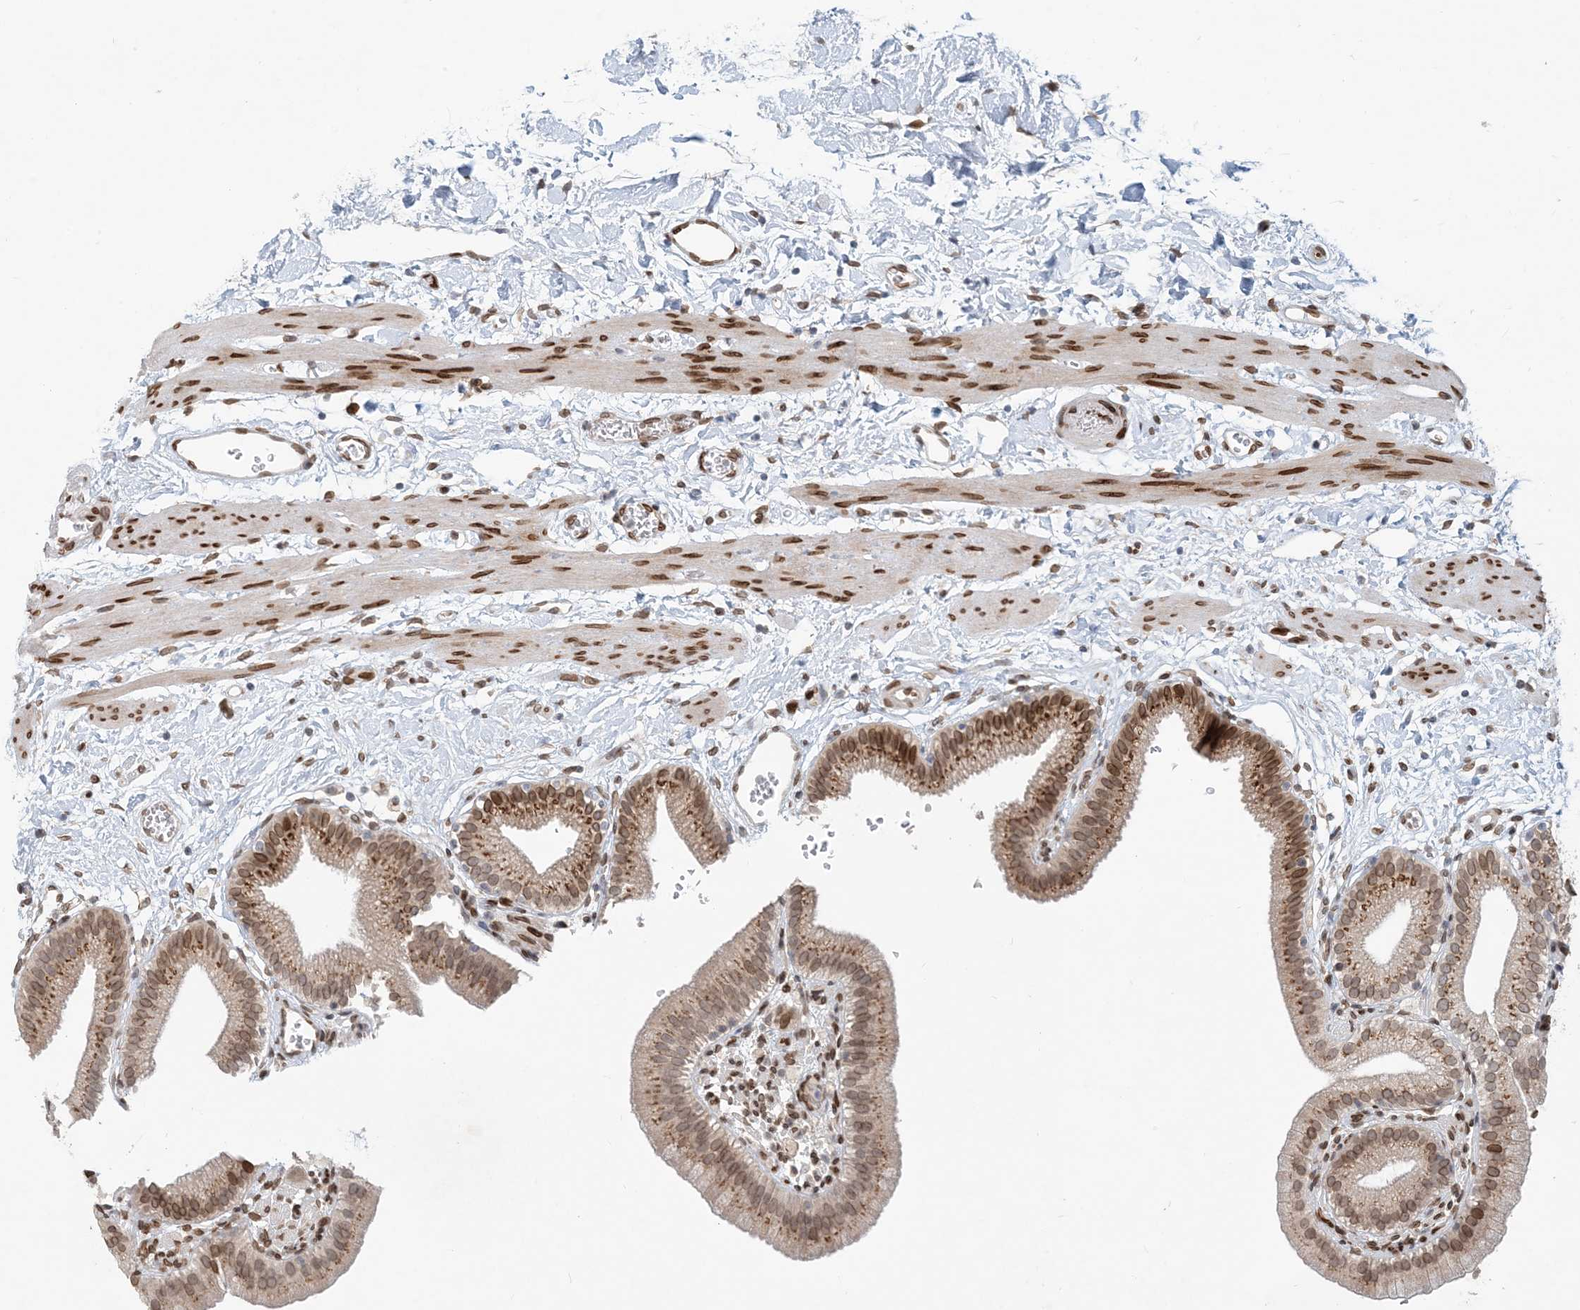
{"staining": {"intensity": "strong", "quantity": "25%-75%", "location": "cytoplasmic/membranous,nuclear"}, "tissue": "gallbladder", "cell_type": "Glandular cells", "image_type": "normal", "snomed": [{"axis": "morphology", "description": "Normal tissue, NOS"}, {"axis": "topography", "description": "Gallbladder"}], "caption": "Protein positivity by IHC displays strong cytoplasmic/membranous,nuclear expression in approximately 25%-75% of glandular cells in normal gallbladder.", "gene": "SLC35A2", "patient": {"sex": "male", "age": 55}}